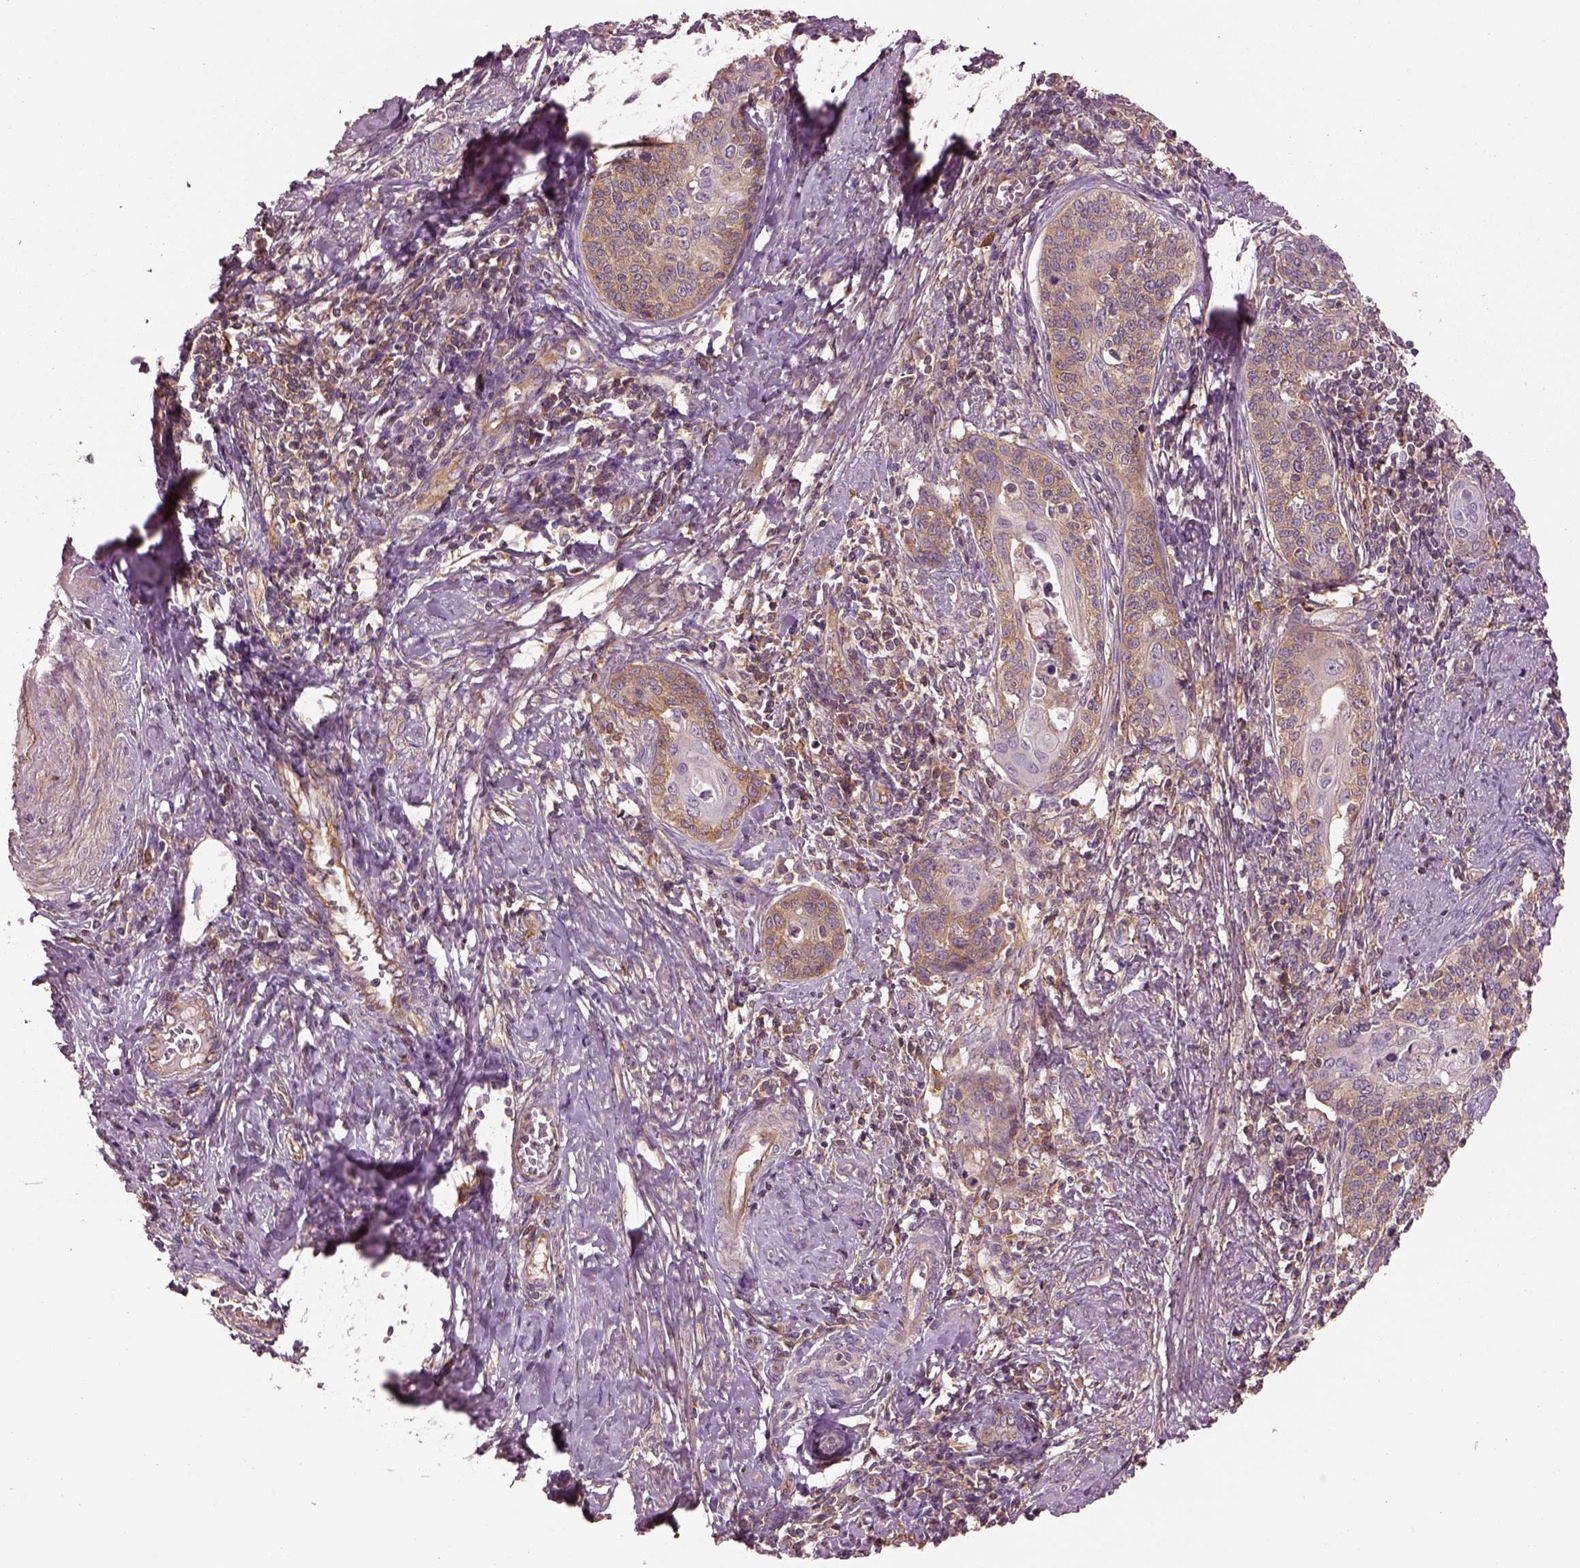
{"staining": {"intensity": "weak", "quantity": ">75%", "location": "cytoplasmic/membranous"}, "tissue": "cervical cancer", "cell_type": "Tumor cells", "image_type": "cancer", "snomed": [{"axis": "morphology", "description": "Squamous cell carcinoma, NOS"}, {"axis": "topography", "description": "Cervix"}], "caption": "Protein expression by IHC displays weak cytoplasmic/membranous expression in about >75% of tumor cells in cervical cancer.", "gene": "CAD", "patient": {"sex": "female", "age": 39}}